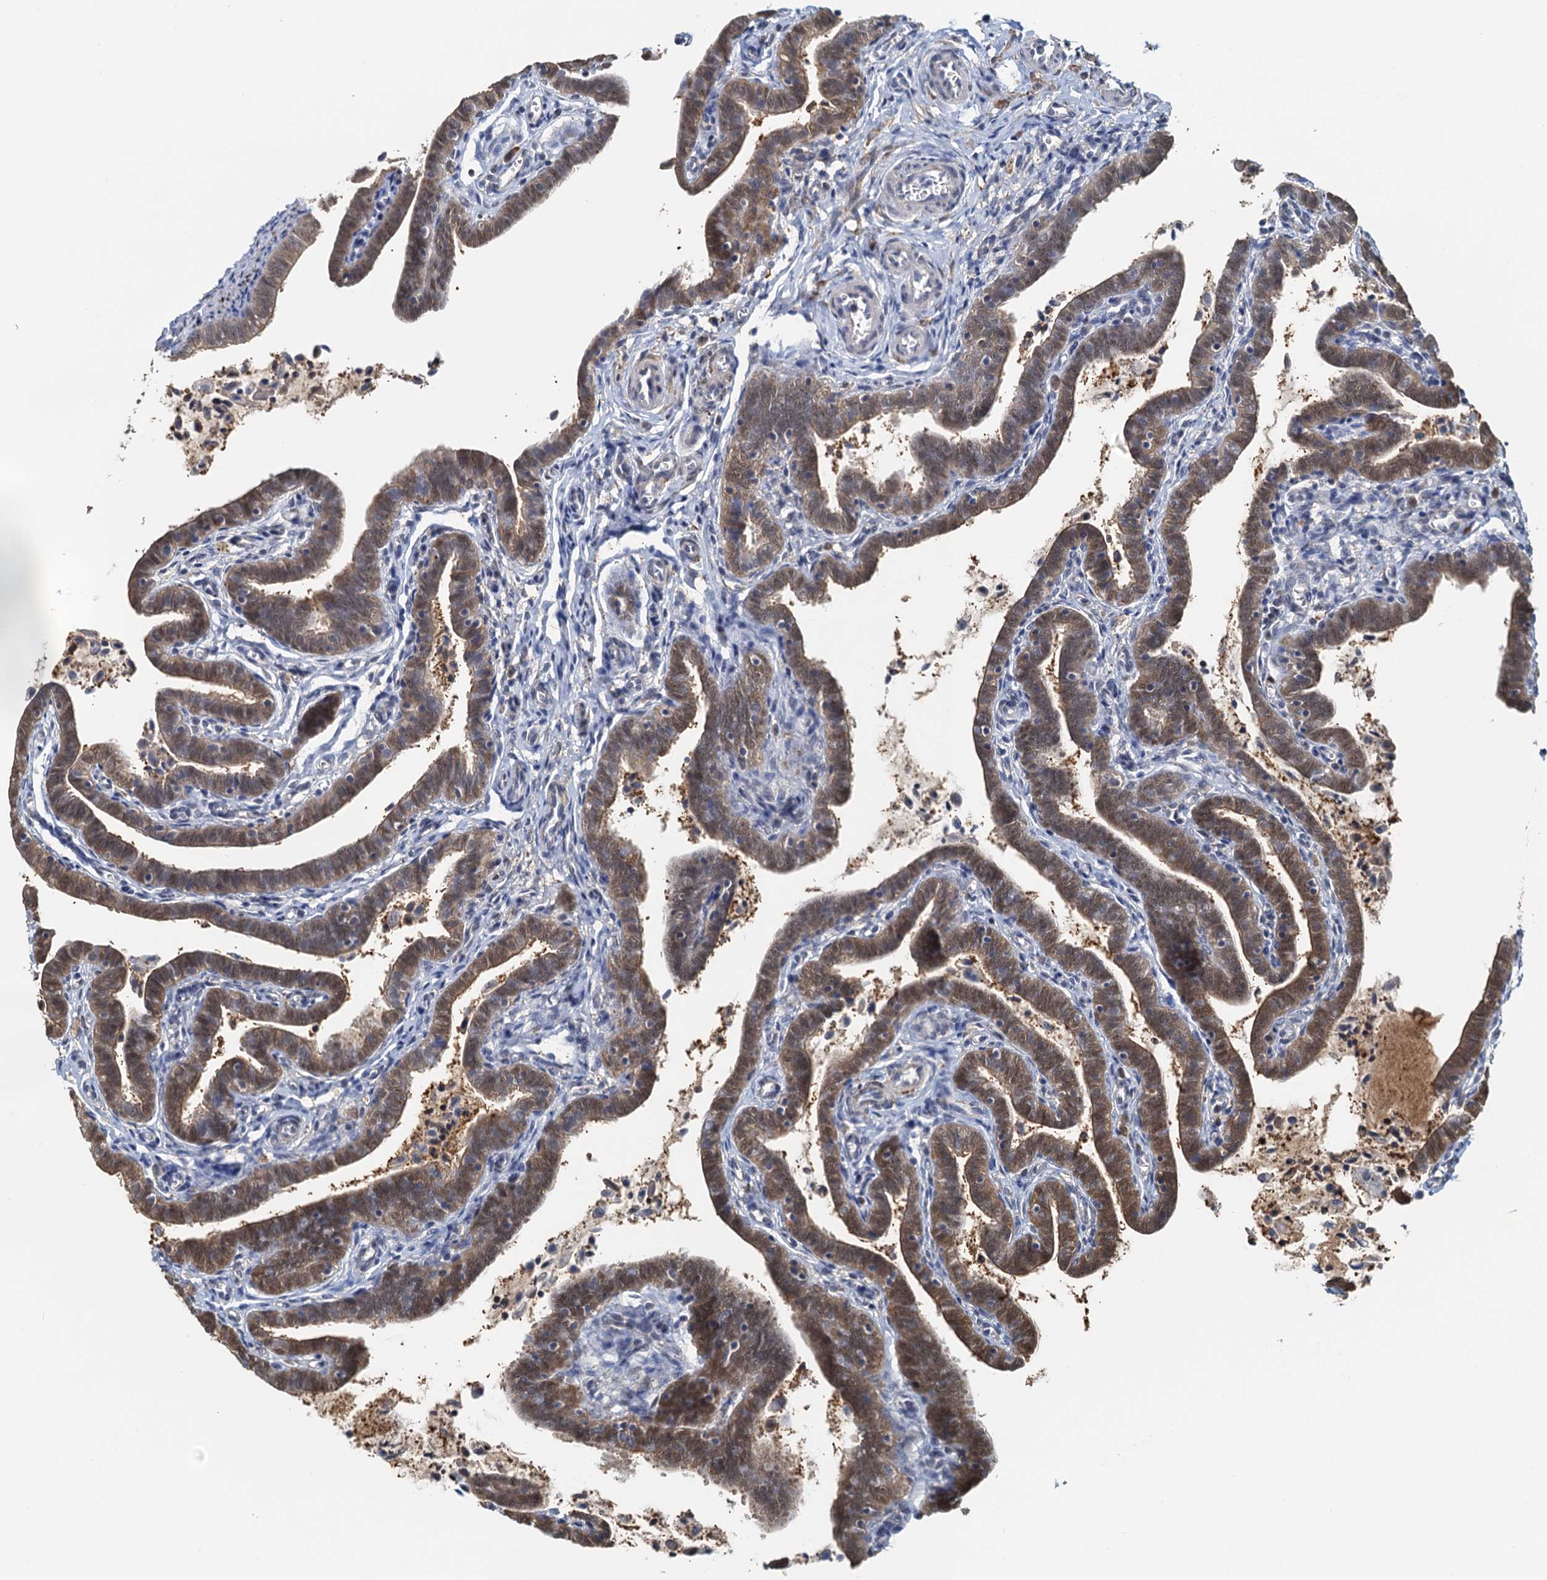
{"staining": {"intensity": "moderate", "quantity": ">75%", "location": "cytoplasmic/membranous,nuclear"}, "tissue": "fallopian tube", "cell_type": "Glandular cells", "image_type": "normal", "snomed": [{"axis": "morphology", "description": "Normal tissue, NOS"}, {"axis": "topography", "description": "Fallopian tube"}], "caption": "Immunohistochemistry photomicrograph of benign fallopian tube: fallopian tube stained using immunohistochemistry exhibits medium levels of moderate protein expression localized specifically in the cytoplasmic/membranous,nuclear of glandular cells, appearing as a cytoplasmic/membranous,nuclear brown color.", "gene": "SPINDOC", "patient": {"sex": "female", "age": 36}}